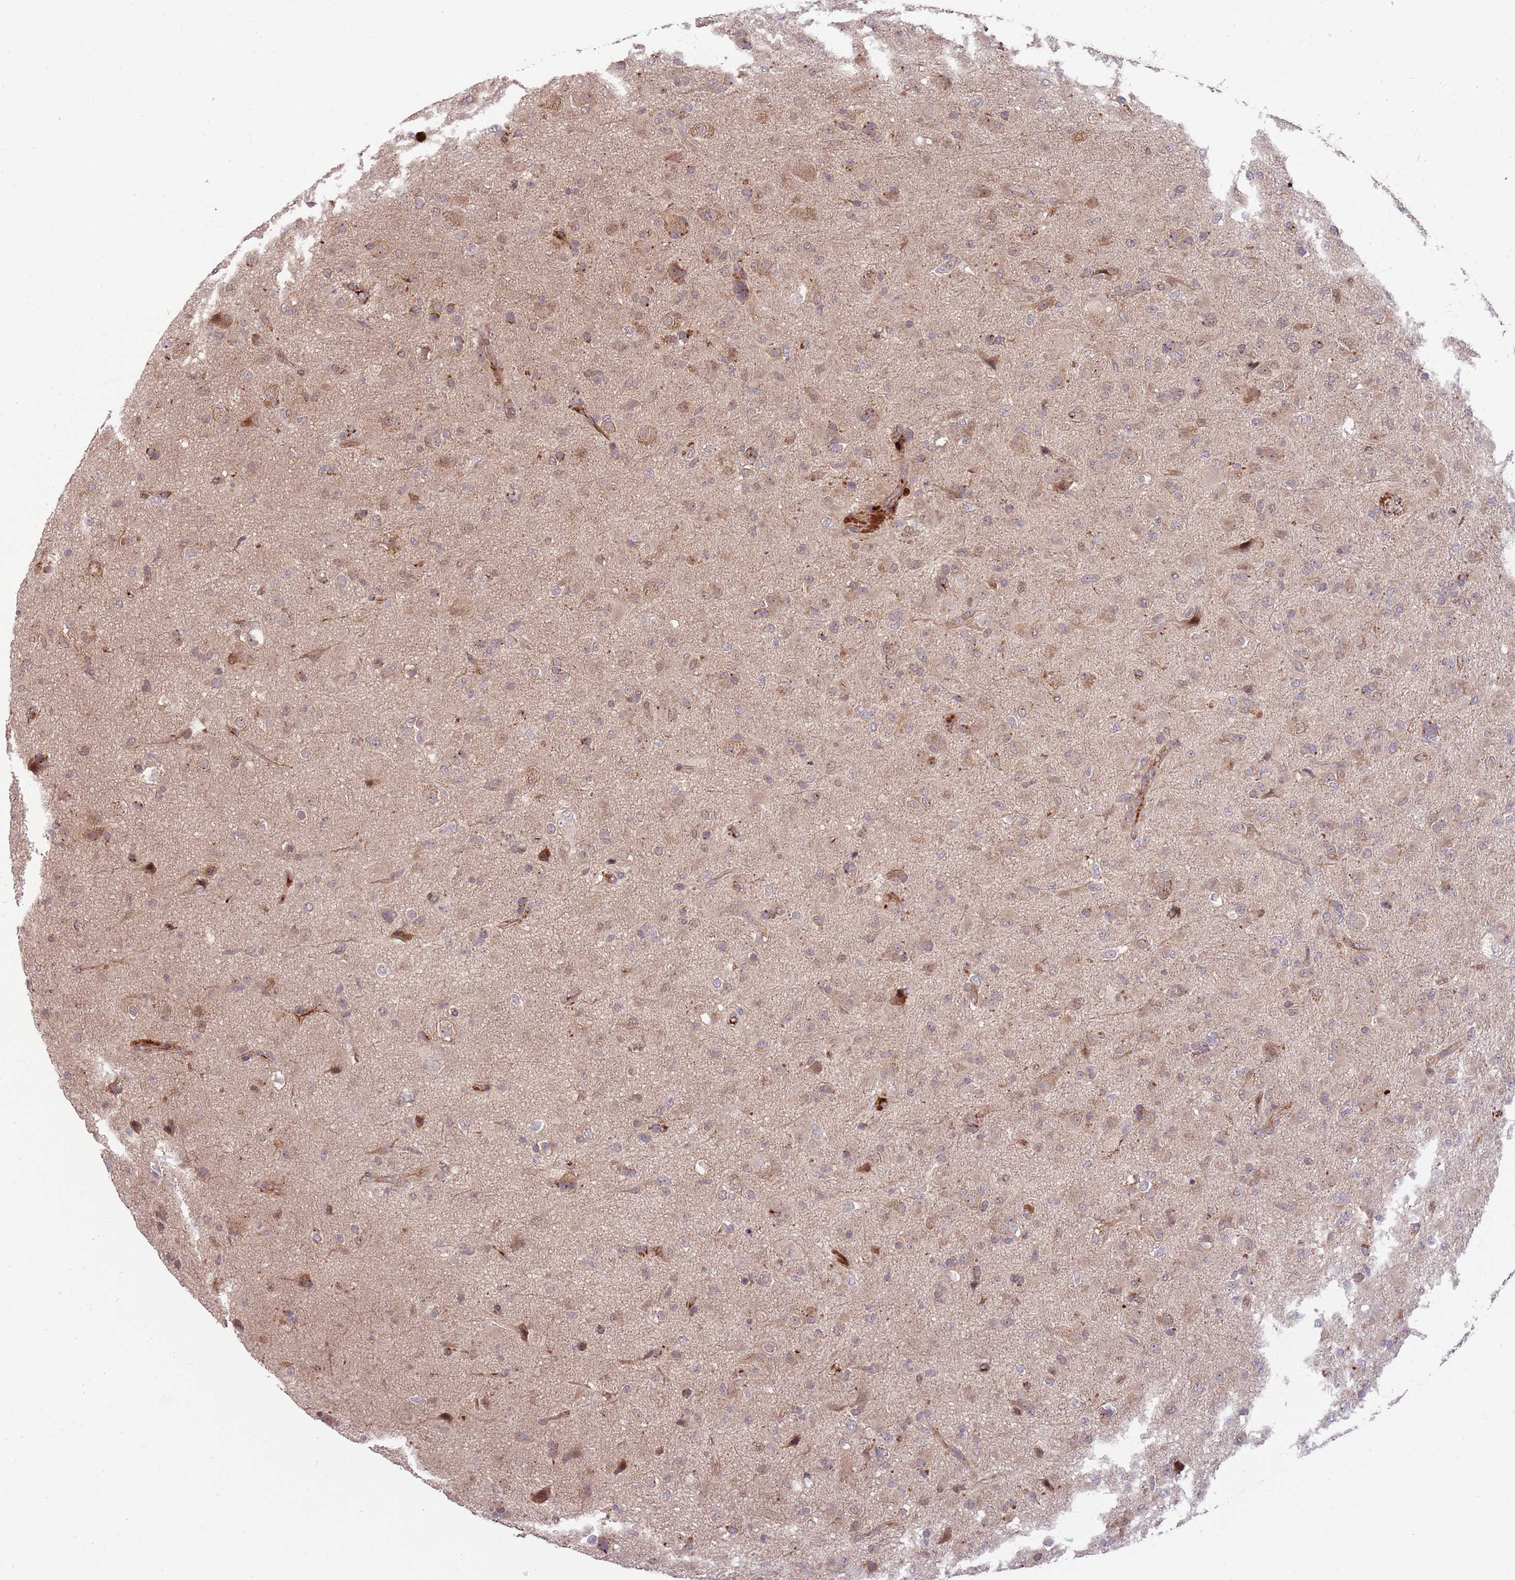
{"staining": {"intensity": "weak", "quantity": ">75%", "location": "cytoplasmic/membranous"}, "tissue": "glioma", "cell_type": "Tumor cells", "image_type": "cancer", "snomed": [{"axis": "morphology", "description": "Glioma, malignant, Low grade"}, {"axis": "topography", "description": "Brain"}], "caption": "Immunohistochemical staining of glioma exhibits weak cytoplasmic/membranous protein positivity in about >75% of tumor cells. Ihc stains the protein in brown and the nuclei are stained blue.", "gene": "NT5DC4", "patient": {"sex": "male", "age": 65}}